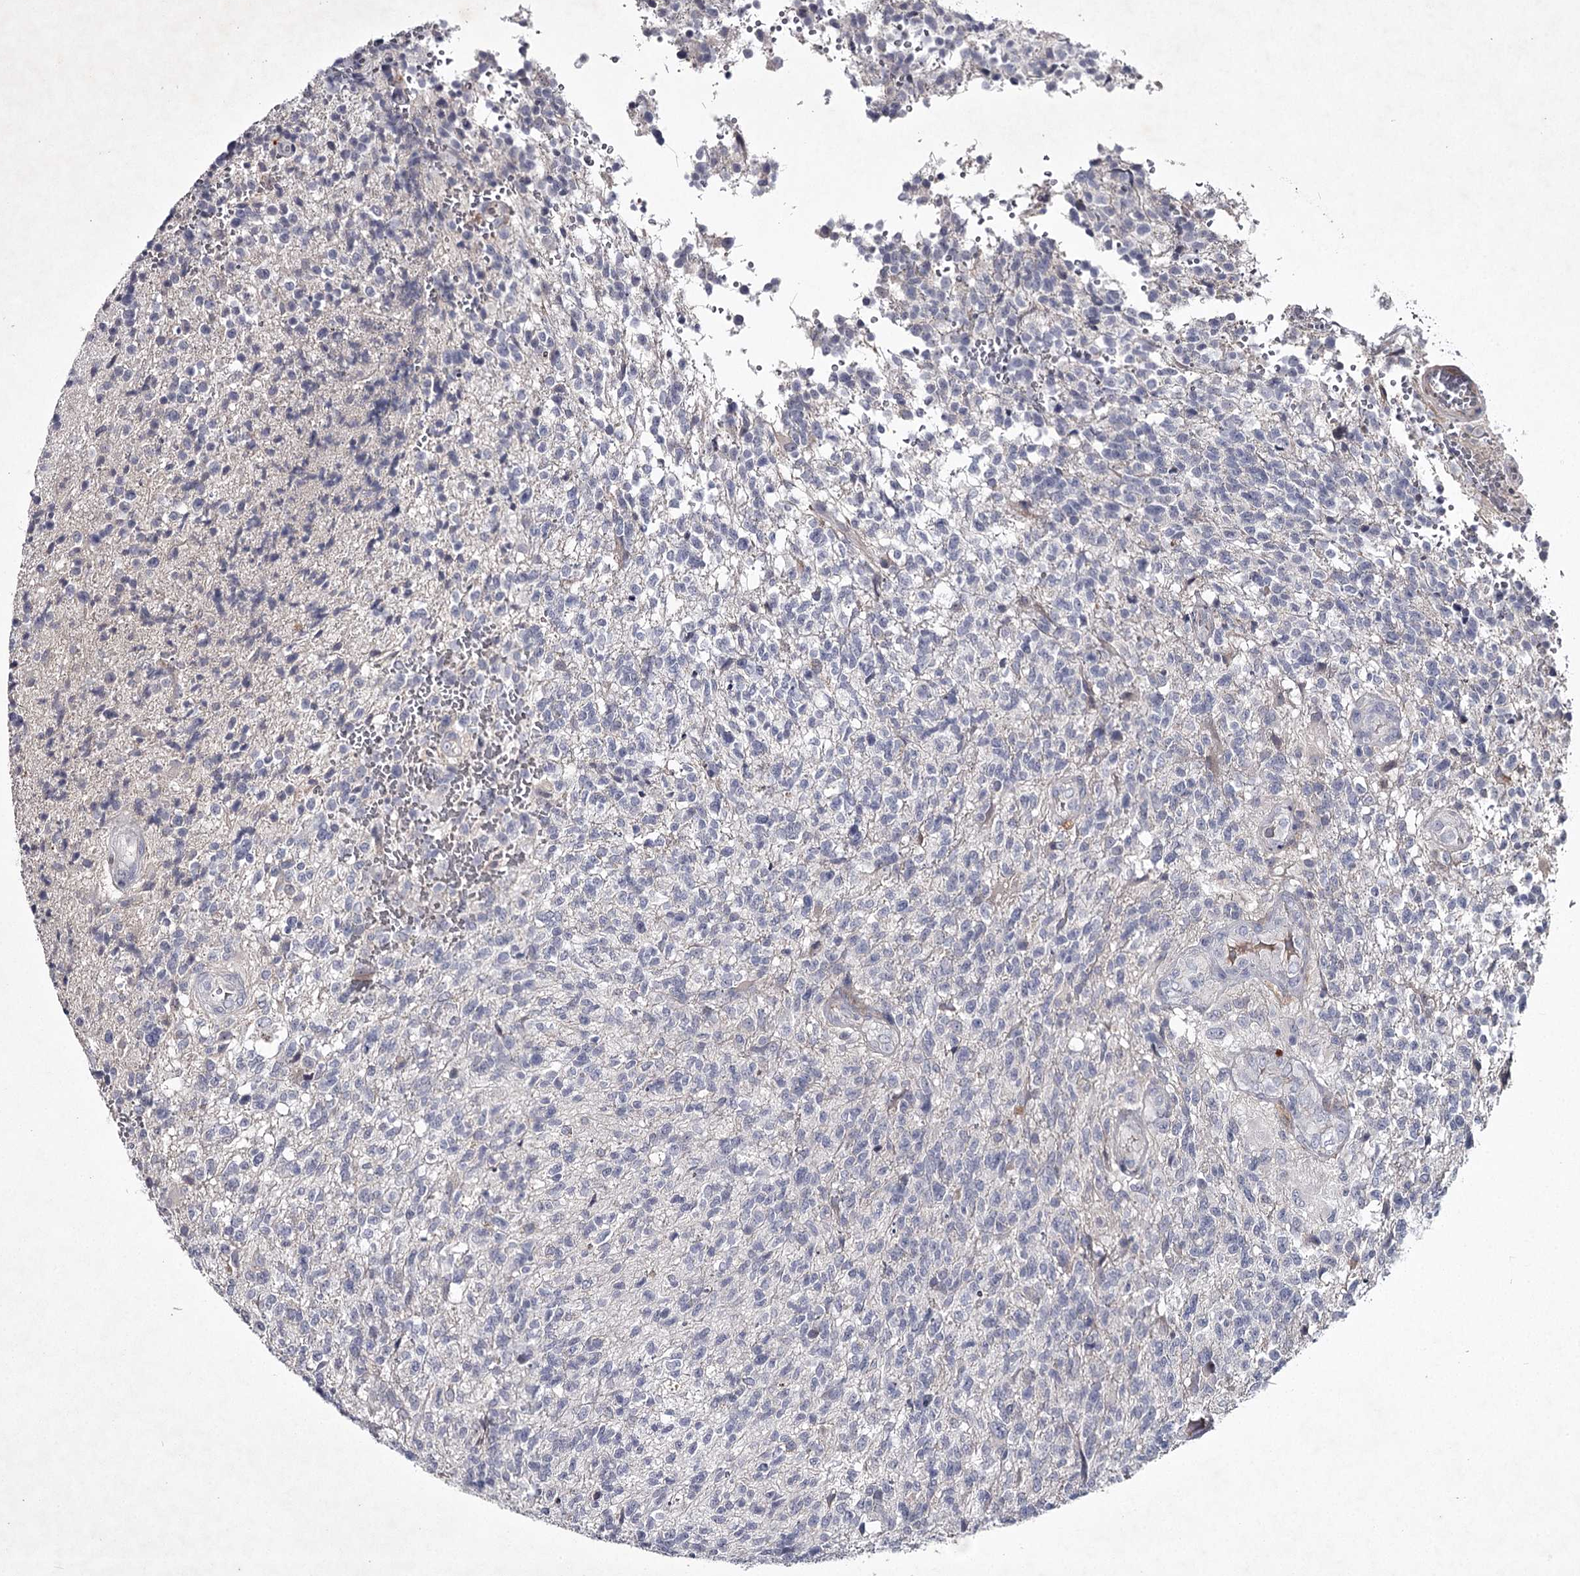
{"staining": {"intensity": "negative", "quantity": "none", "location": "none"}, "tissue": "glioma", "cell_type": "Tumor cells", "image_type": "cancer", "snomed": [{"axis": "morphology", "description": "Glioma, malignant, High grade"}, {"axis": "topography", "description": "Brain"}], "caption": "Human malignant glioma (high-grade) stained for a protein using immunohistochemistry (IHC) shows no staining in tumor cells.", "gene": "FDXACB1", "patient": {"sex": "male", "age": 56}}